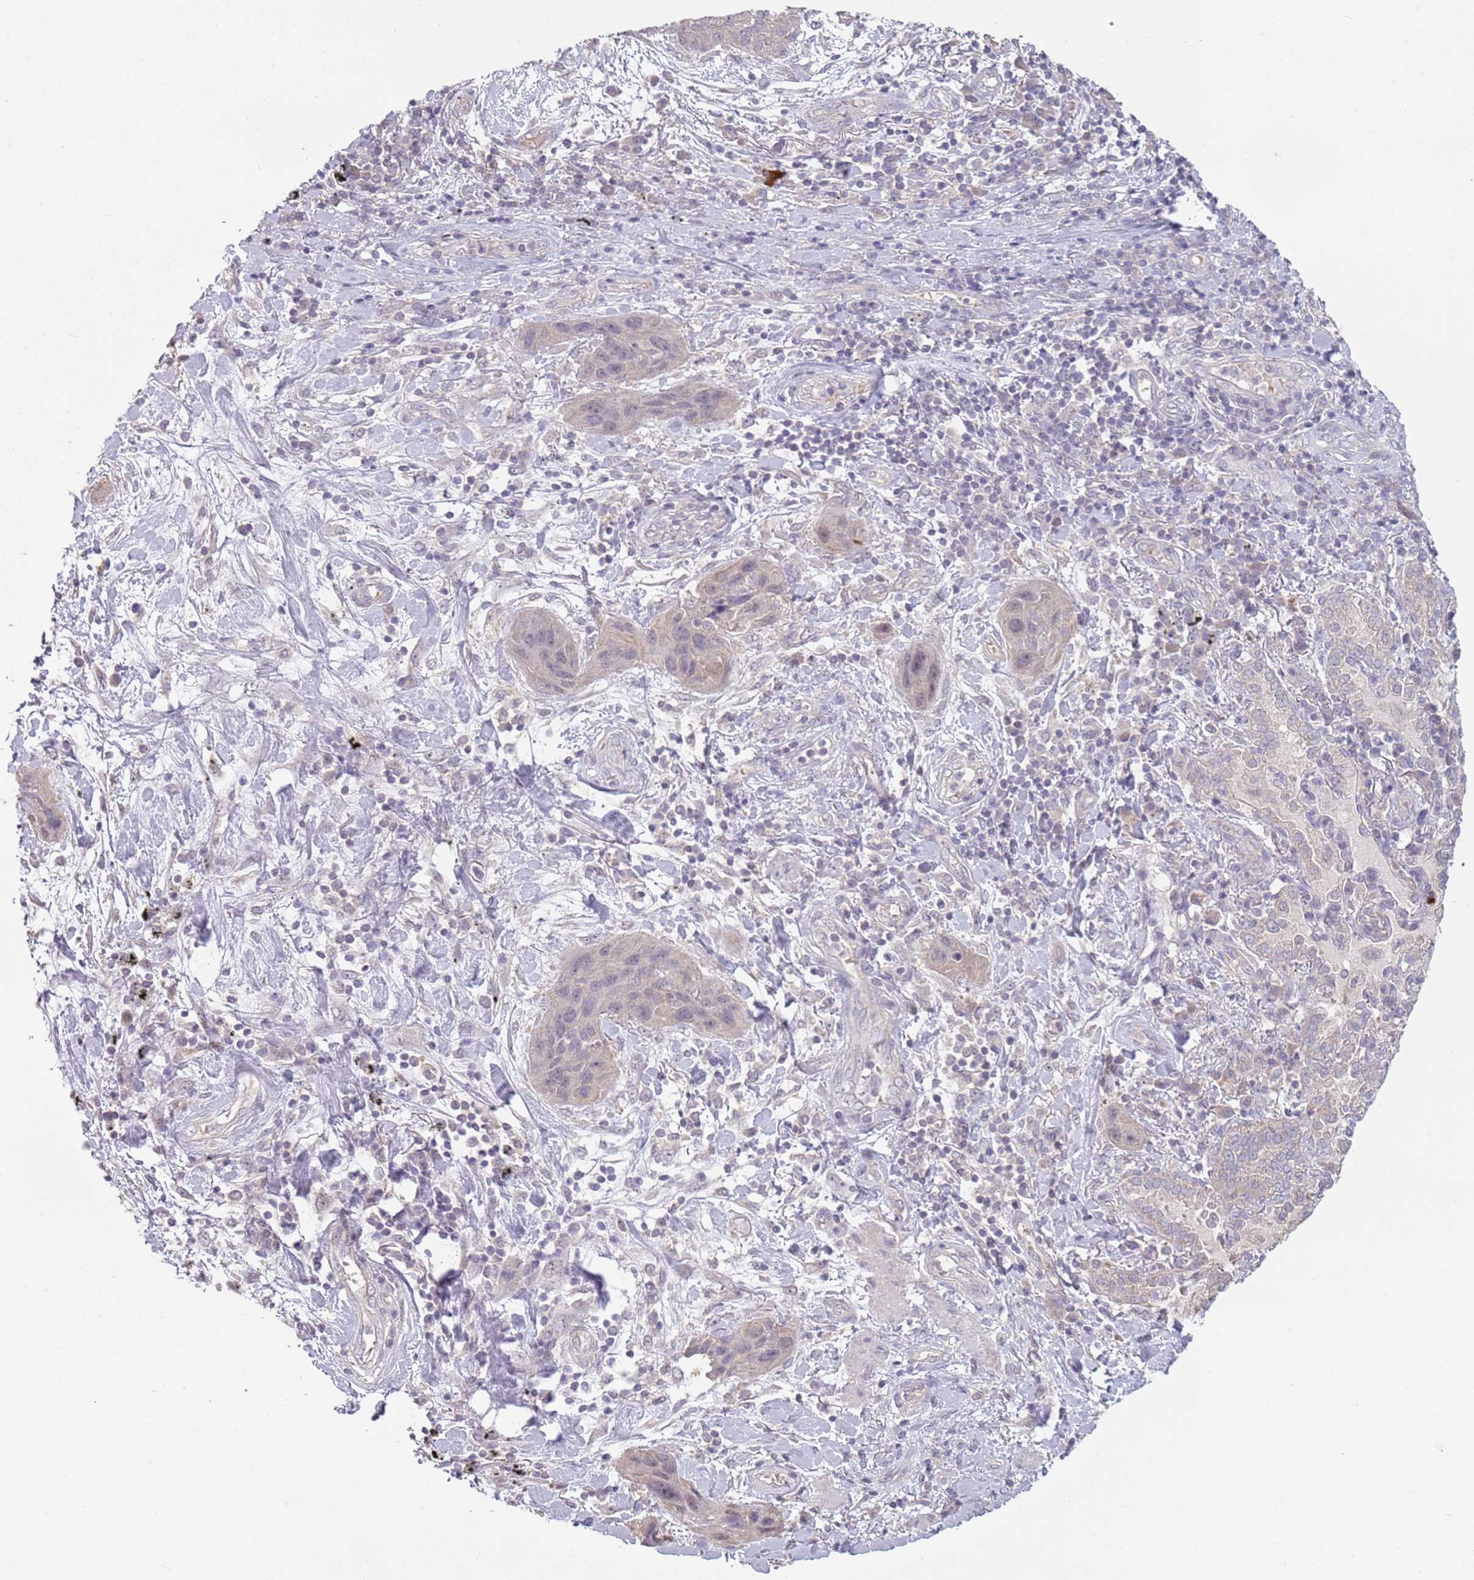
{"staining": {"intensity": "negative", "quantity": "none", "location": "none"}, "tissue": "lung cancer", "cell_type": "Tumor cells", "image_type": "cancer", "snomed": [{"axis": "morphology", "description": "Squamous cell carcinoma, NOS"}, {"axis": "topography", "description": "Lung"}], "caption": "Lung cancer (squamous cell carcinoma) stained for a protein using immunohistochemistry (IHC) reveals no positivity tumor cells.", "gene": "TEKT4", "patient": {"sex": "female", "age": 70}}